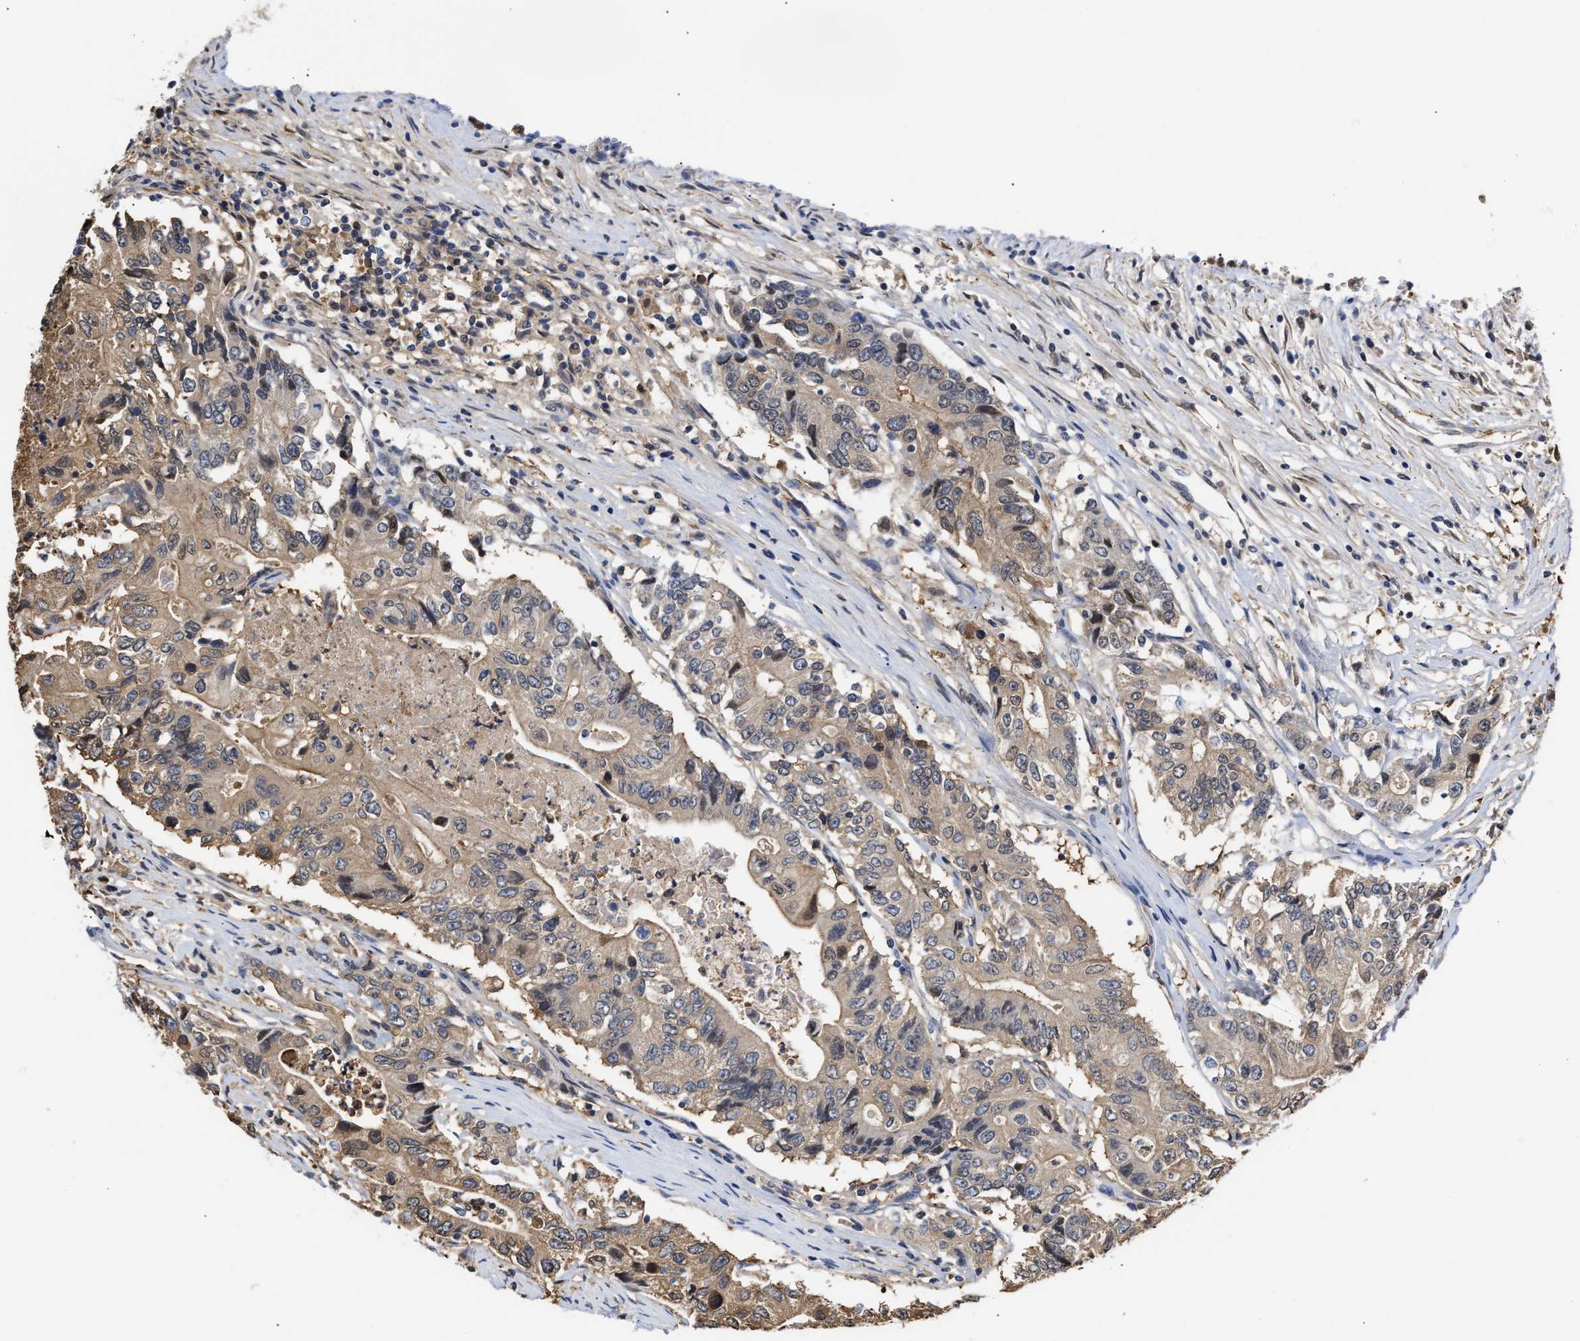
{"staining": {"intensity": "weak", "quantity": ">75%", "location": "cytoplasmic/membranous"}, "tissue": "colorectal cancer", "cell_type": "Tumor cells", "image_type": "cancer", "snomed": [{"axis": "morphology", "description": "Adenocarcinoma, NOS"}, {"axis": "topography", "description": "Colon"}], "caption": "Human colorectal adenocarcinoma stained with a brown dye exhibits weak cytoplasmic/membranous positive staining in about >75% of tumor cells.", "gene": "KLHDC1", "patient": {"sex": "female", "age": 77}}